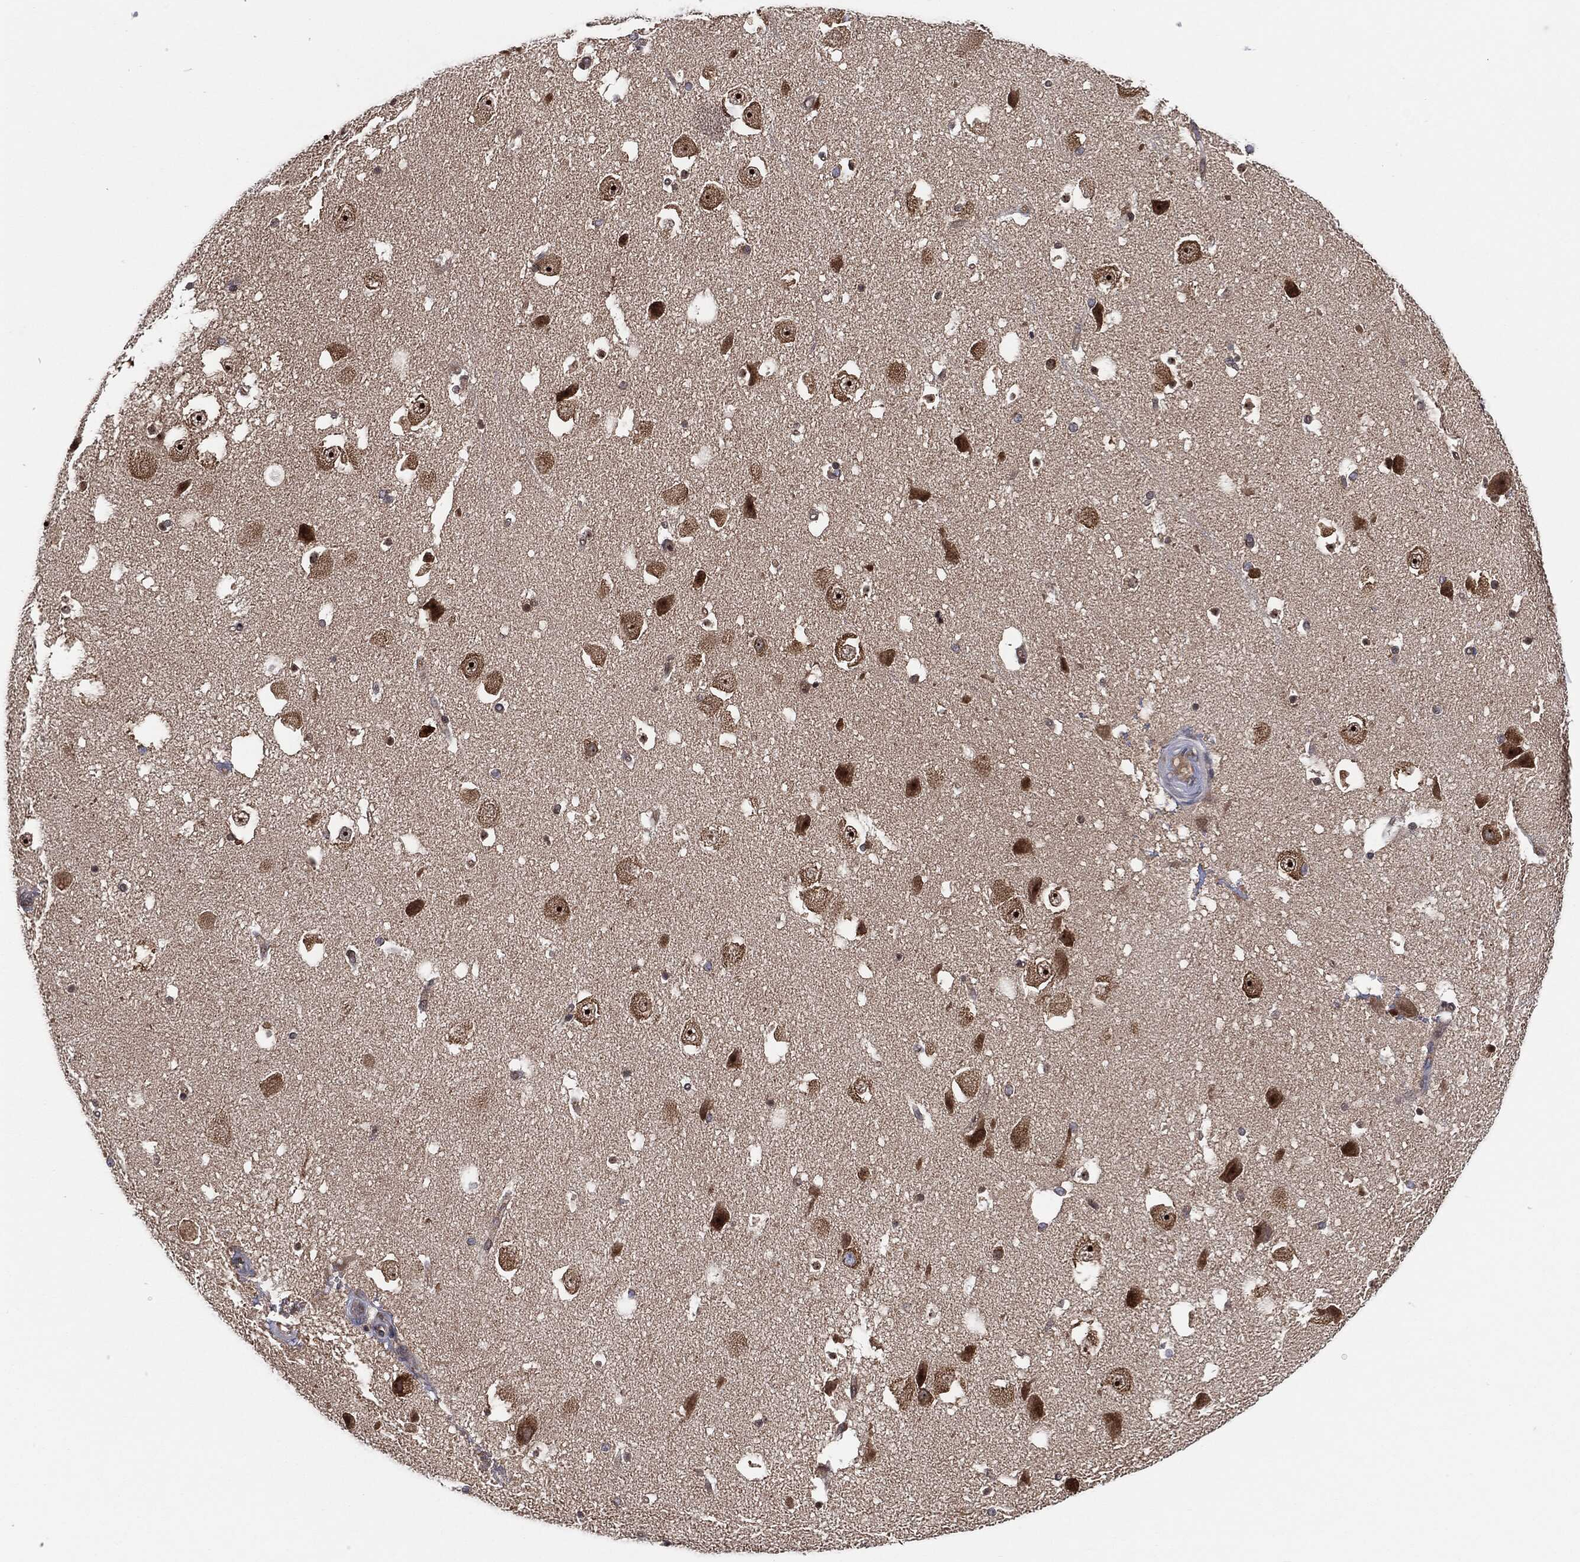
{"staining": {"intensity": "moderate", "quantity": "<25%", "location": "cytoplasmic/membranous"}, "tissue": "hippocampus", "cell_type": "Glial cells", "image_type": "normal", "snomed": [{"axis": "morphology", "description": "Normal tissue, NOS"}, {"axis": "topography", "description": "Hippocampus"}], "caption": "The micrograph shows a brown stain indicating the presence of a protein in the cytoplasmic/membranous of glial cells in hippocampus.", "gene": "EIF2S2", "patient": {"sex": "male", "age": 51}}